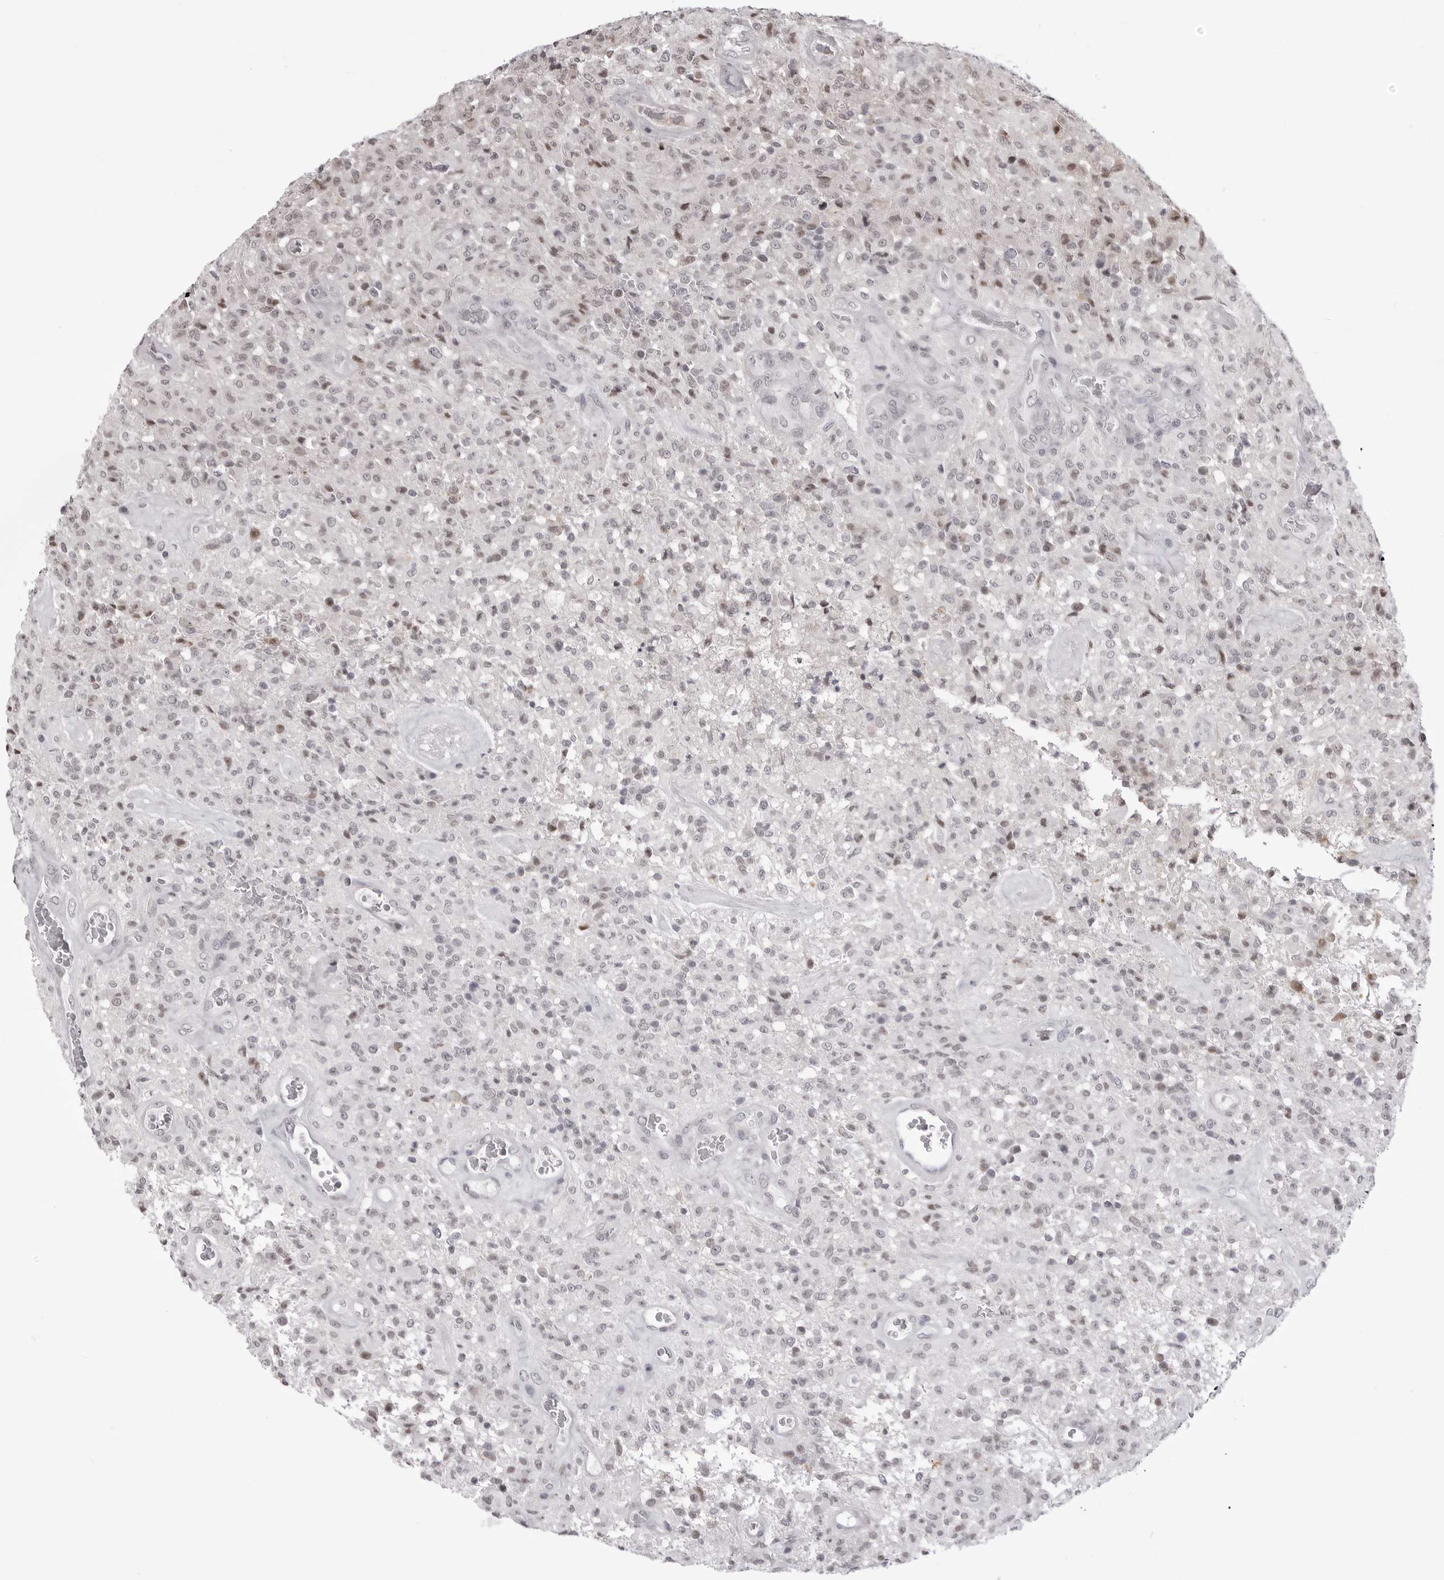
{"staining": {"intensity": "negative", "quantity": "none", "location": "none"}, "tissue": "glioma", "cell_type": "Tumor cells", "image_type": "cancer", "snomed": [{"axis": "morphology", "description": "Glioma, malignant, High grade"}, {"axis": "topography", "description": "Brain"}], "caption": "High power microscopy histopathology image of an immunohistochemistry (IHC) photomicrograph of glioma, revealing no significant positivity in tumor cells.", "gene": "PHF3", "patient": {"sex": "female", "age": 57}}